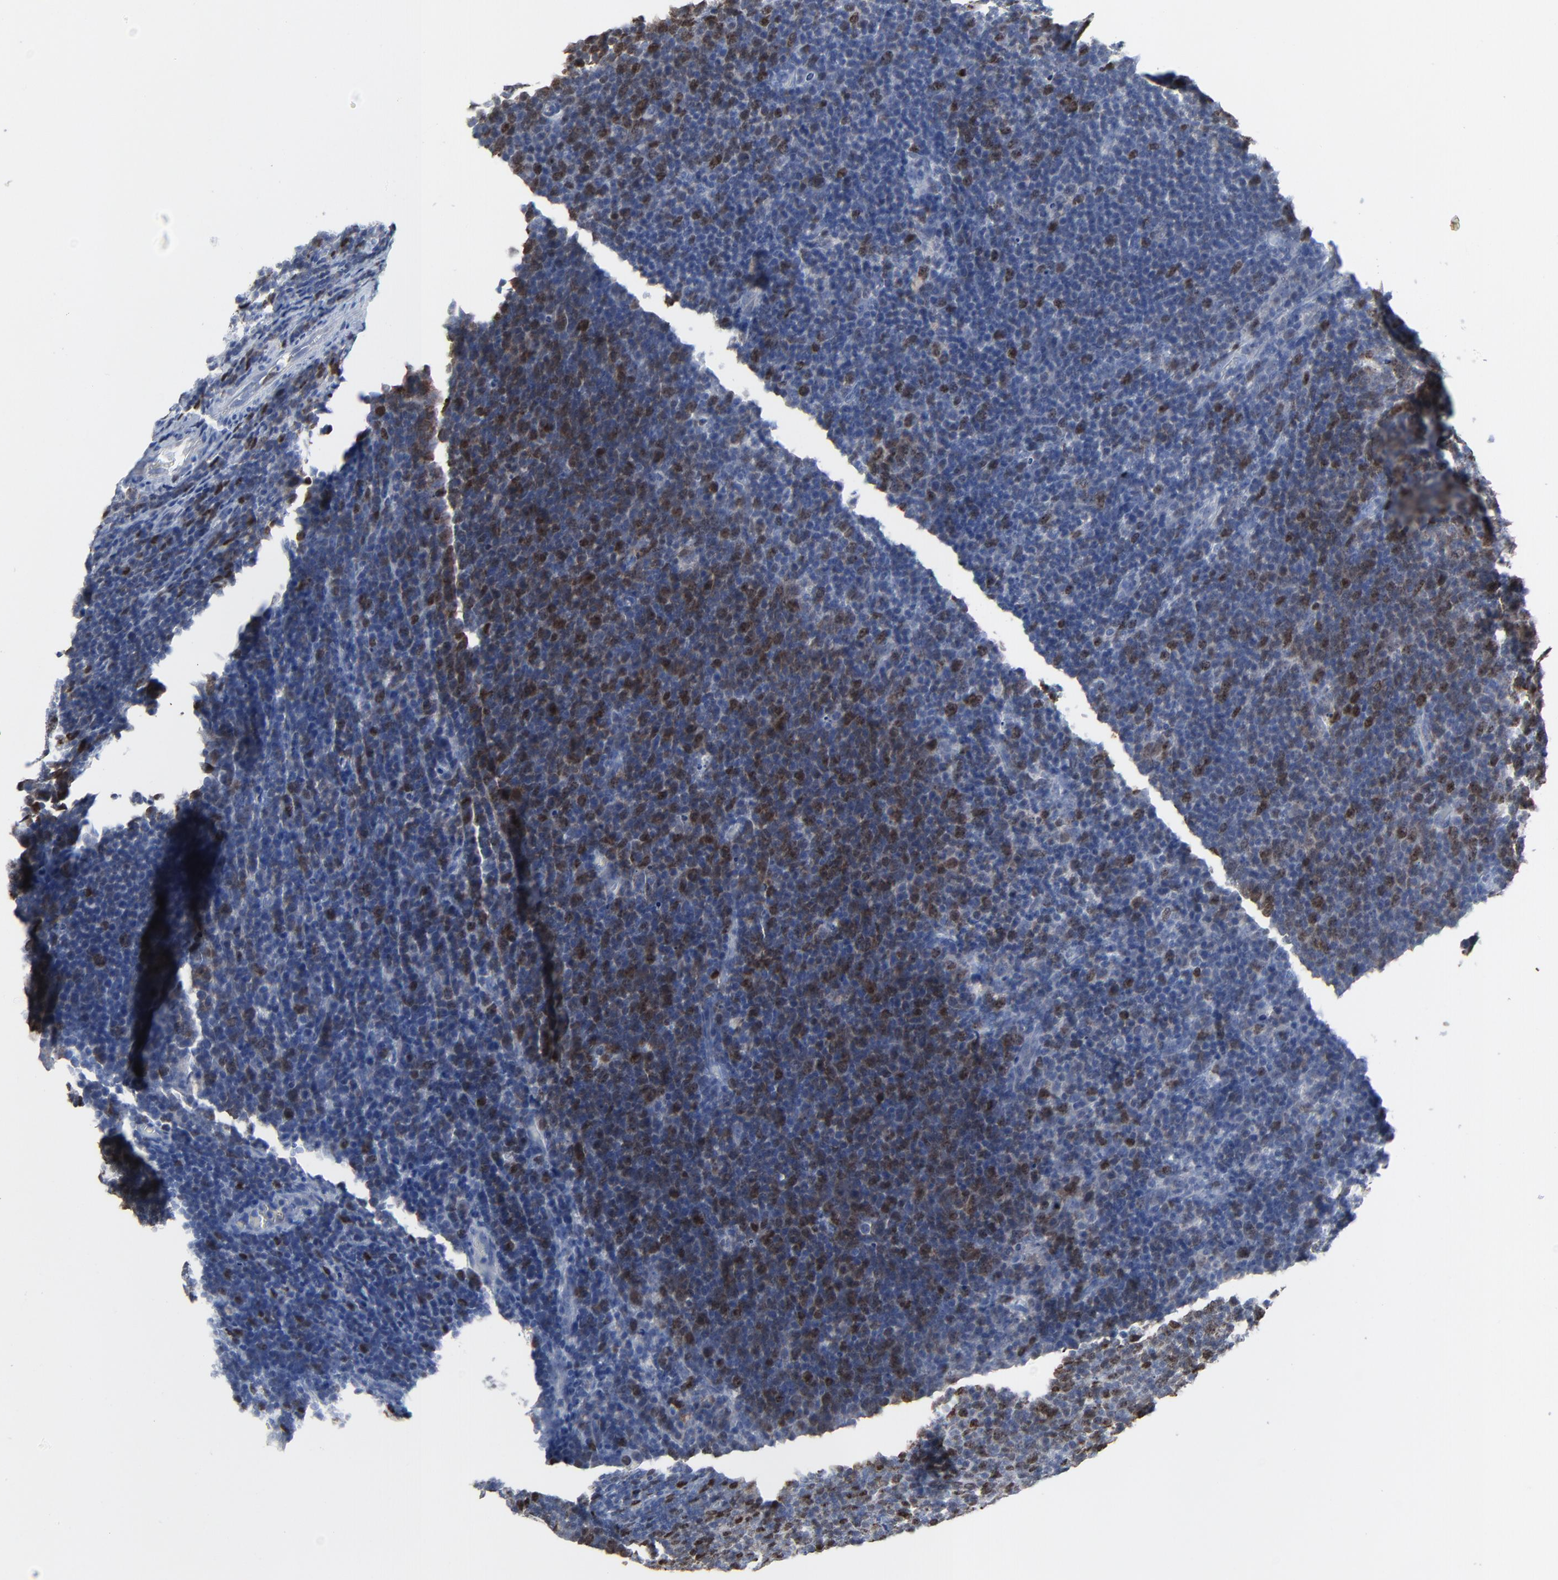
{"staining": {"intensity": "moderate", "quantity": "<25%", "location": "nuclear"}, "tissue": "lymphoma", "cell_type": "Tumor cells", "image_type": "cancer", "snomed": [{"axis": "morphology", "description": "Malignant lymphoma, non-Hodgkin's type, Low grade"}, {"axis": "topography", "description": "Lymph node"}], "caption": "Tumor cells exhibit low levels of moderate nuclear positivity in about <25% of cells in low-grade malignant lymphoma, non-Hodgkin's type.", "gene": "BIRC3", "patient": {"sex": "male", "age": 74}}